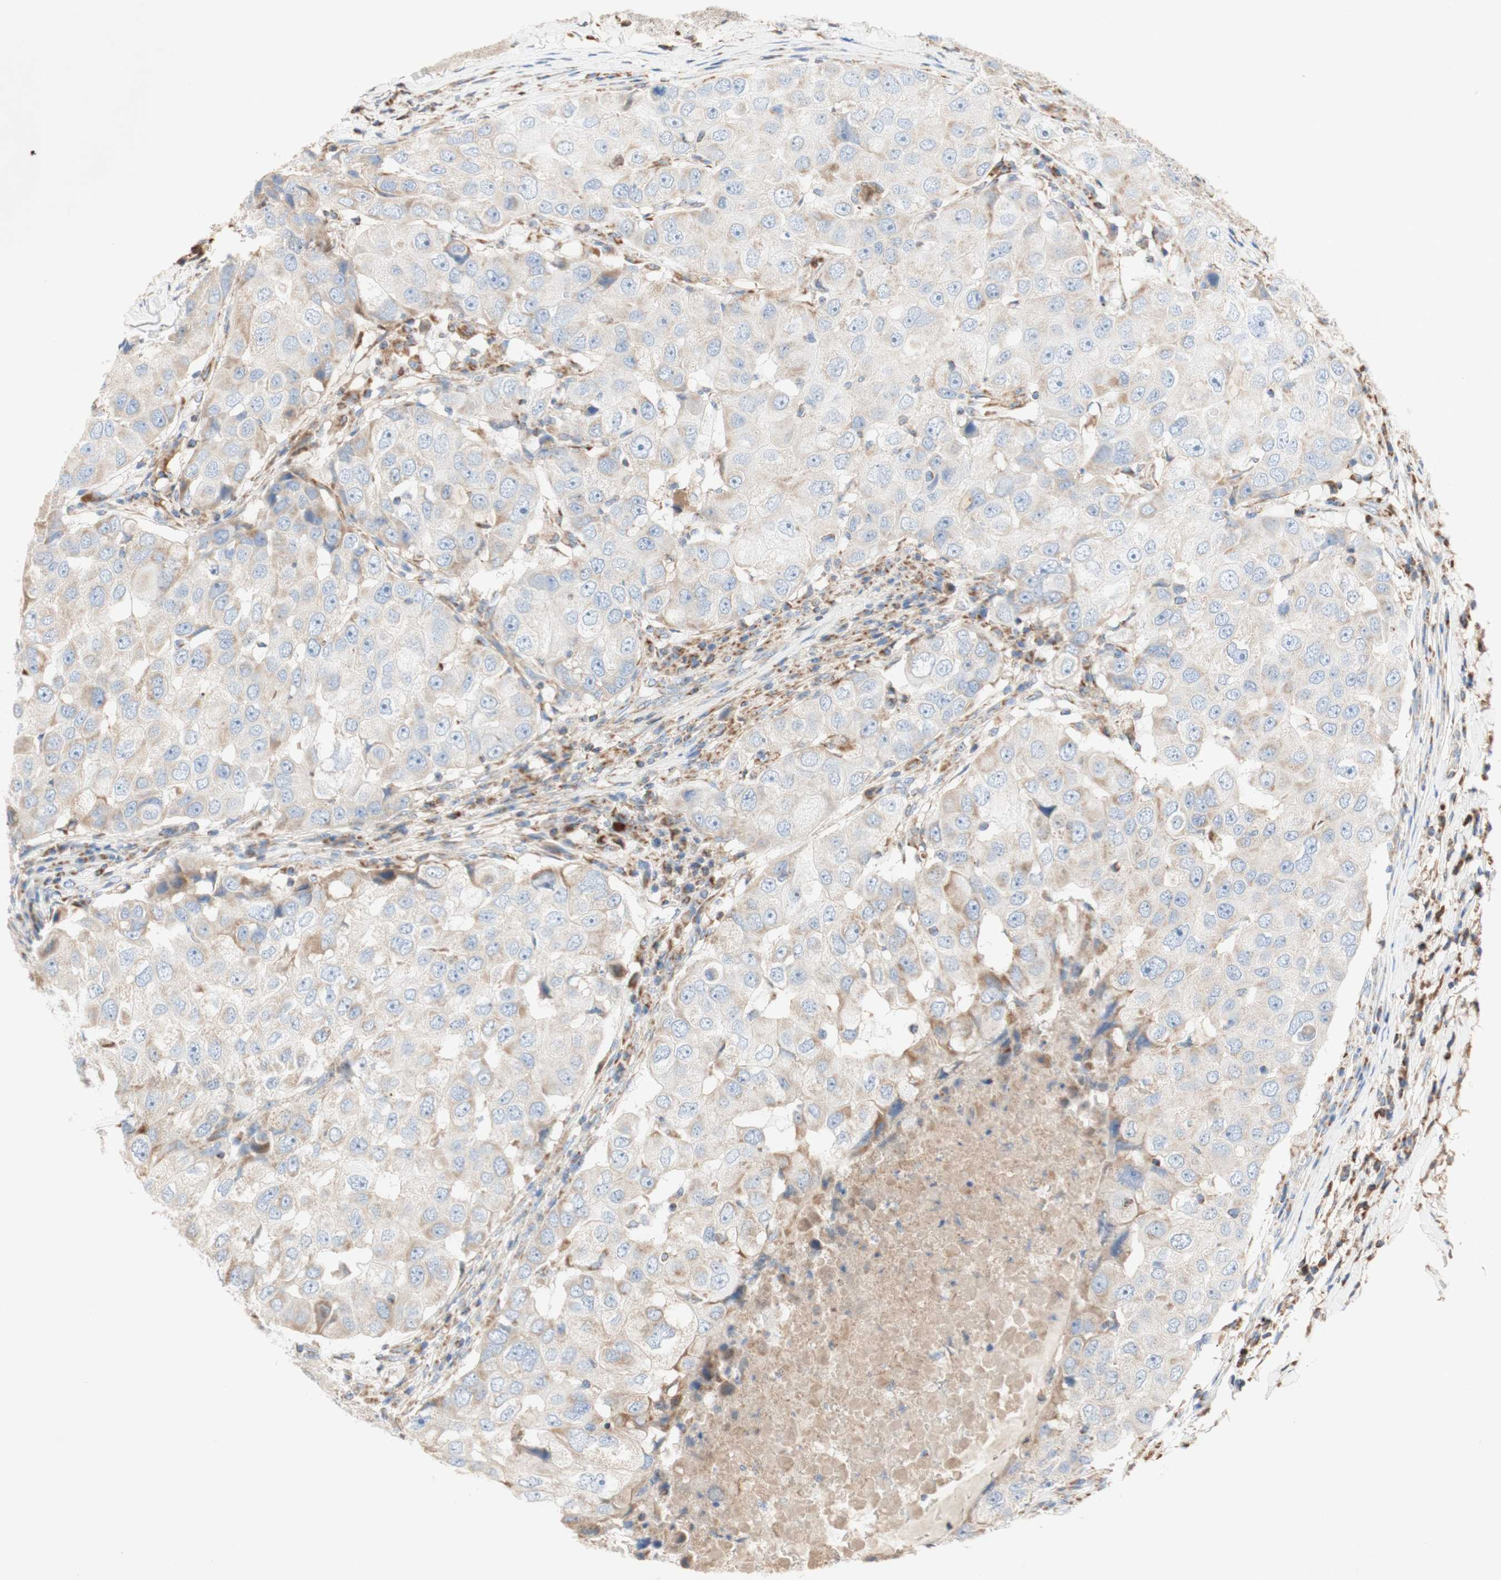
{"staining": {"intensity": "weak", "quantity": "25%-75%", "location": "cytoplasmic/membranous"}, "tissue": "breast cancer", "cell_type": "Tumor cells", "image_type": "cancer", "snomed": [{"axis": "morphology", "description": "Duct carcinoma"}, {"axis": "topography", "description": "Breast"}], "caption": "Protein staining by immunohistochemistry (IHC) exhibits weak cytoplasmic/membranous staining in about 25%-75% of tumor cells in intraductal carcinoma (breast). The staining was performed using DAB (3,3'-diaminobenzidine) to visualize the protein expression in brown, while the nuclei were stained in blue with hematoxylin (Magnification: 20x).", "gene": "SDHB", "patient": {"sex": "female", "age": 27}}